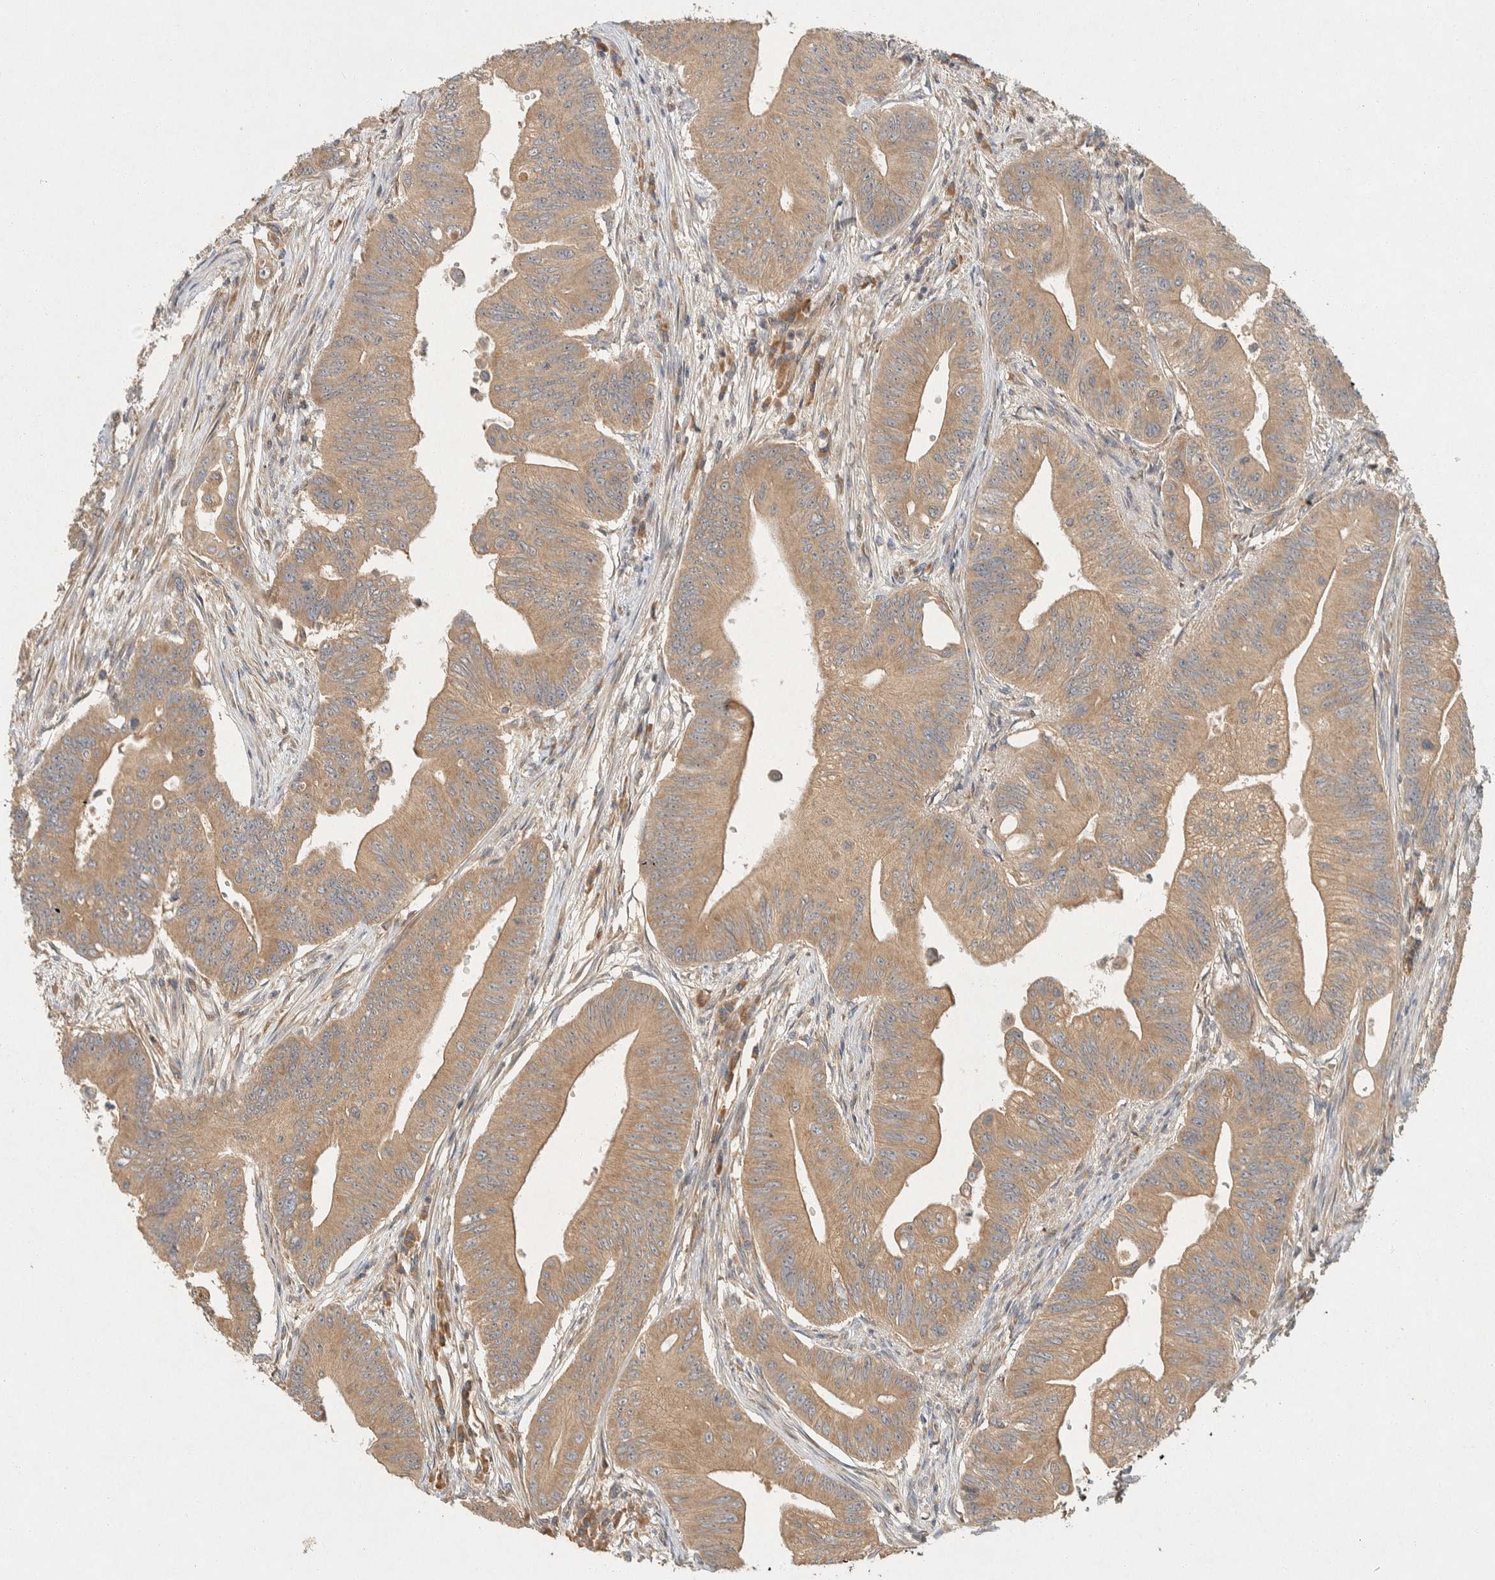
{"staining": {"intensity": "moderate", "quantity": ">75%", "location": "cytoplasmic/membranous"}, "tissue": "colorectal cancer", "cell_type": "Tumor cells", "image_type": "cancer", "snomed": [{"axis": "morphology", "description": "Adenoma, NOS"}, {"axis": "morphology", "description": "Adenocarcinoma, NOS"}, {"axis": "topography", "description": "Colon"}], "caption": "High-magnification brightfield microscopy of colorectal adenocarcinoma stained with DAB (brown) and counterstained with hematoxylin (blue). tumor cells exhibit moderate cytoplasmic/membranous staining is appreciated in about>75% of cells.", "gene": "PXK", "patient": {"sex": "male", "age": 79}}